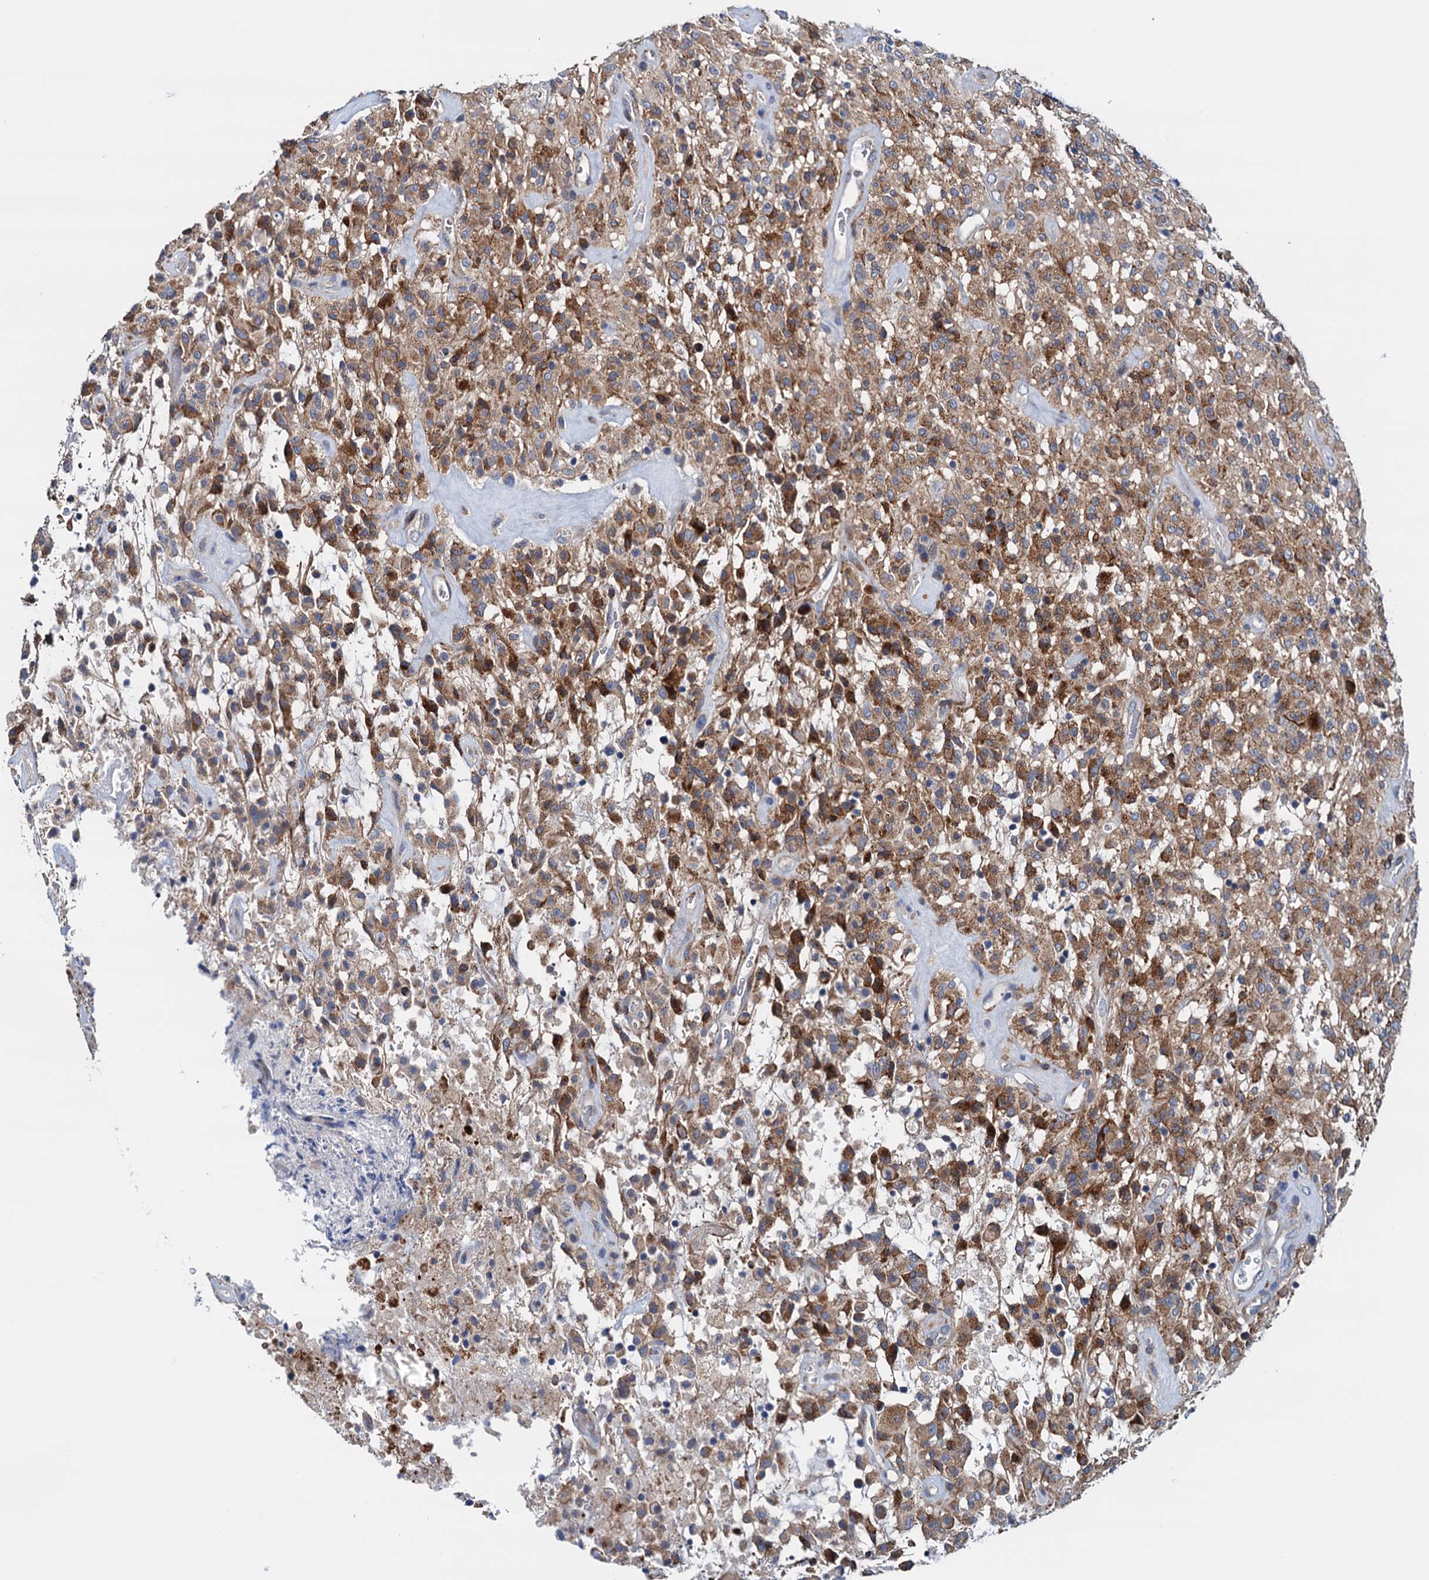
{"staining": {"intensity": "weak", "quantity": ">75%", "location": "cytoplasmic/membranous"}, "tissue": "glioma", "cell_type": "Tumor cells", "image_type": "cancer", "snomed": [{"axis": "morphology", "description": "Glioma, malignant, High grade"}, {"axis": "topography", "description": "Brain"}], "caption": "Brown immunohistochemical staining in glioma shows weak cytoplasmic/membranous positivity in approximately >75% of tumor cells. Ihc stains the protein of interest in brown and the nuclei are stained blue.", "gene": "RASSF9", "patient": {"sex": "female", "age": 57}}